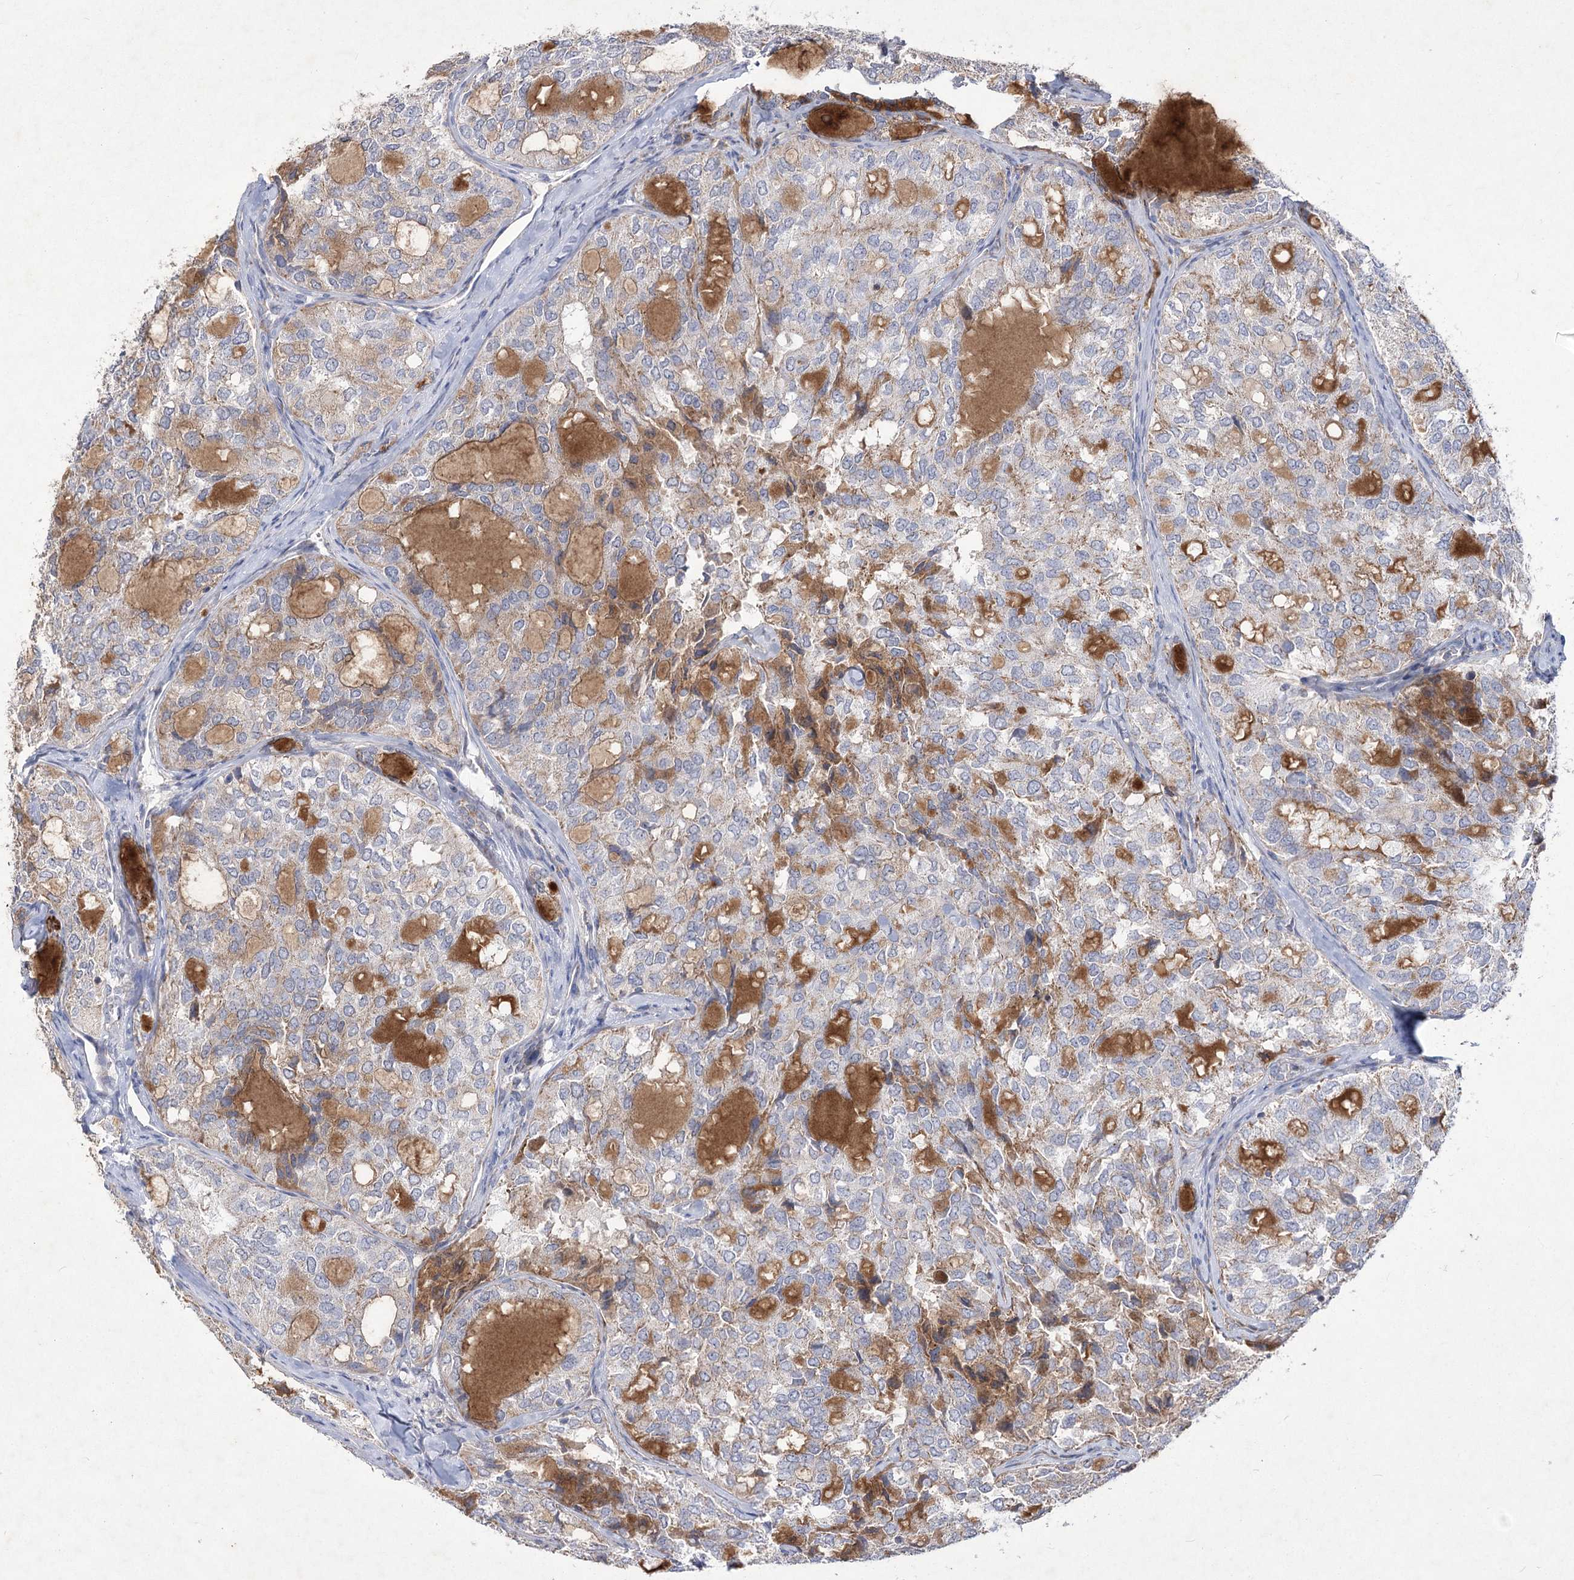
{"staining": {"intensity": "weak", "quantity": "25%-75%", "location": "cytoplasmic/membranous"}, "tissue": "thyroid cancer", "cell_type": "Tumor cells", "image_type": "cancer", "snomed": [{"axis": "morphology", "description": "Follicular adenoma carcinoma, NOS"}, {"axis": "topography", "description": "Thyroid gland"}], "caption": "Thyroid follicular adenoma carcinoma tissue exhibits weak cytoplasmic/membranous staining in about 25%-75% of tumor cells", "gene": "PDHB", "patient": {"sex": "male", "age": 75}}